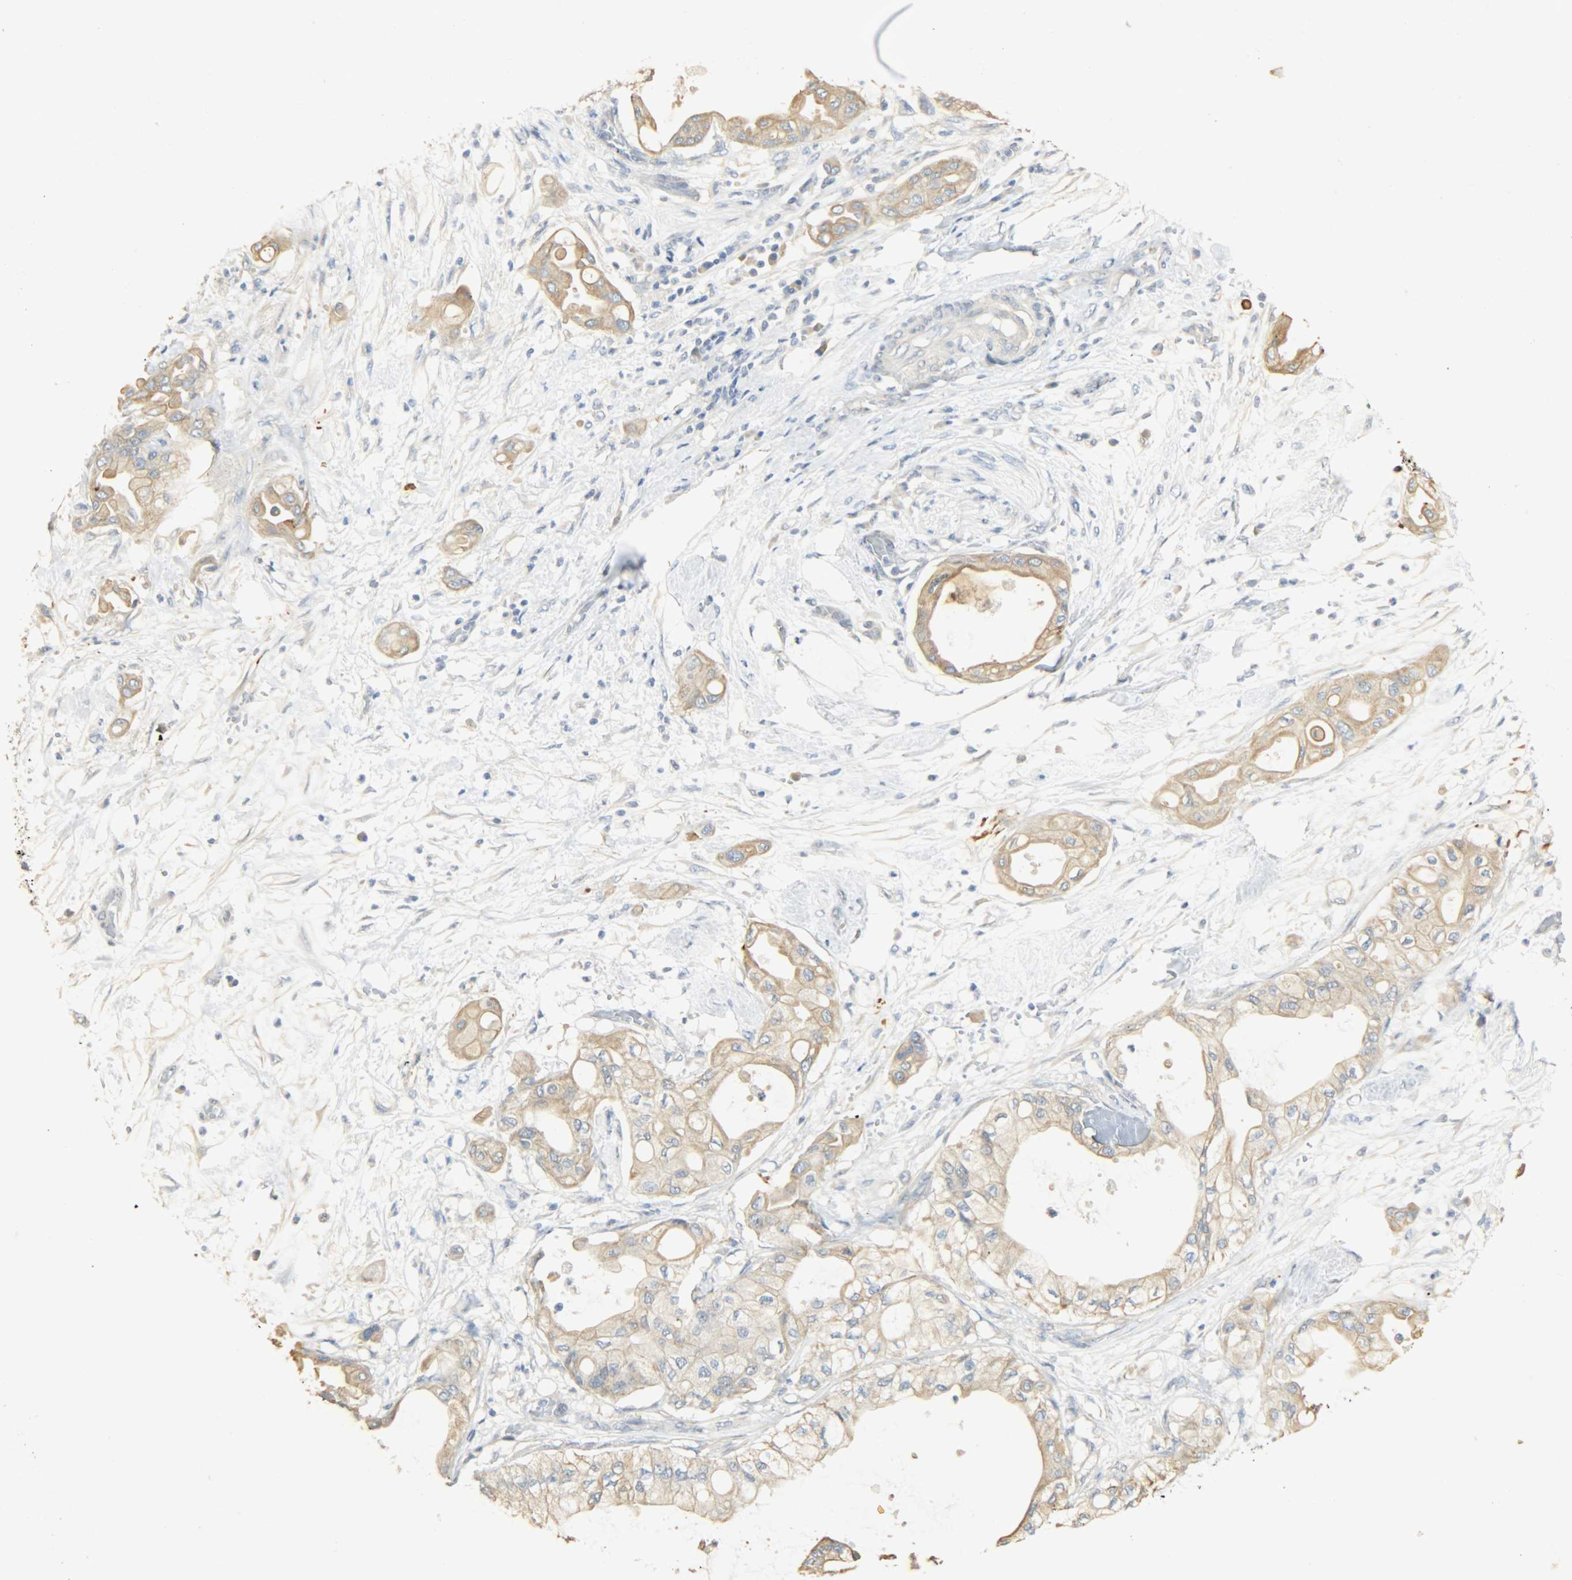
{"staining": {"intensity": "moderate", "quantity": ">75%", "location": "cytoplasmic/membranous"}, "tissue": "pancreatic cancer", "cell_type": "Tumor cells", "image_type": "cancer", "snomed": [{"axis": "morphology", "description": "Adenocarcinoma, NOS"}, {"axis": "morphology", "description": "Adenocarcinoma, metastatic, NOS"}, {"axis": "topography", "description": "Lymph node"}, {"axis": "topography", "description": "Pancreas"}, {"axis": "topography", "description": "Duodenum"}], "caption": "Pancreatic adenocarcinoma stained for a protein (brown) displays moderate cytoplasmic/membranous positive positivity in about >75% of tumor cells.", "gene": "USP13", "patient": {"sex": "female", "age": 64}}